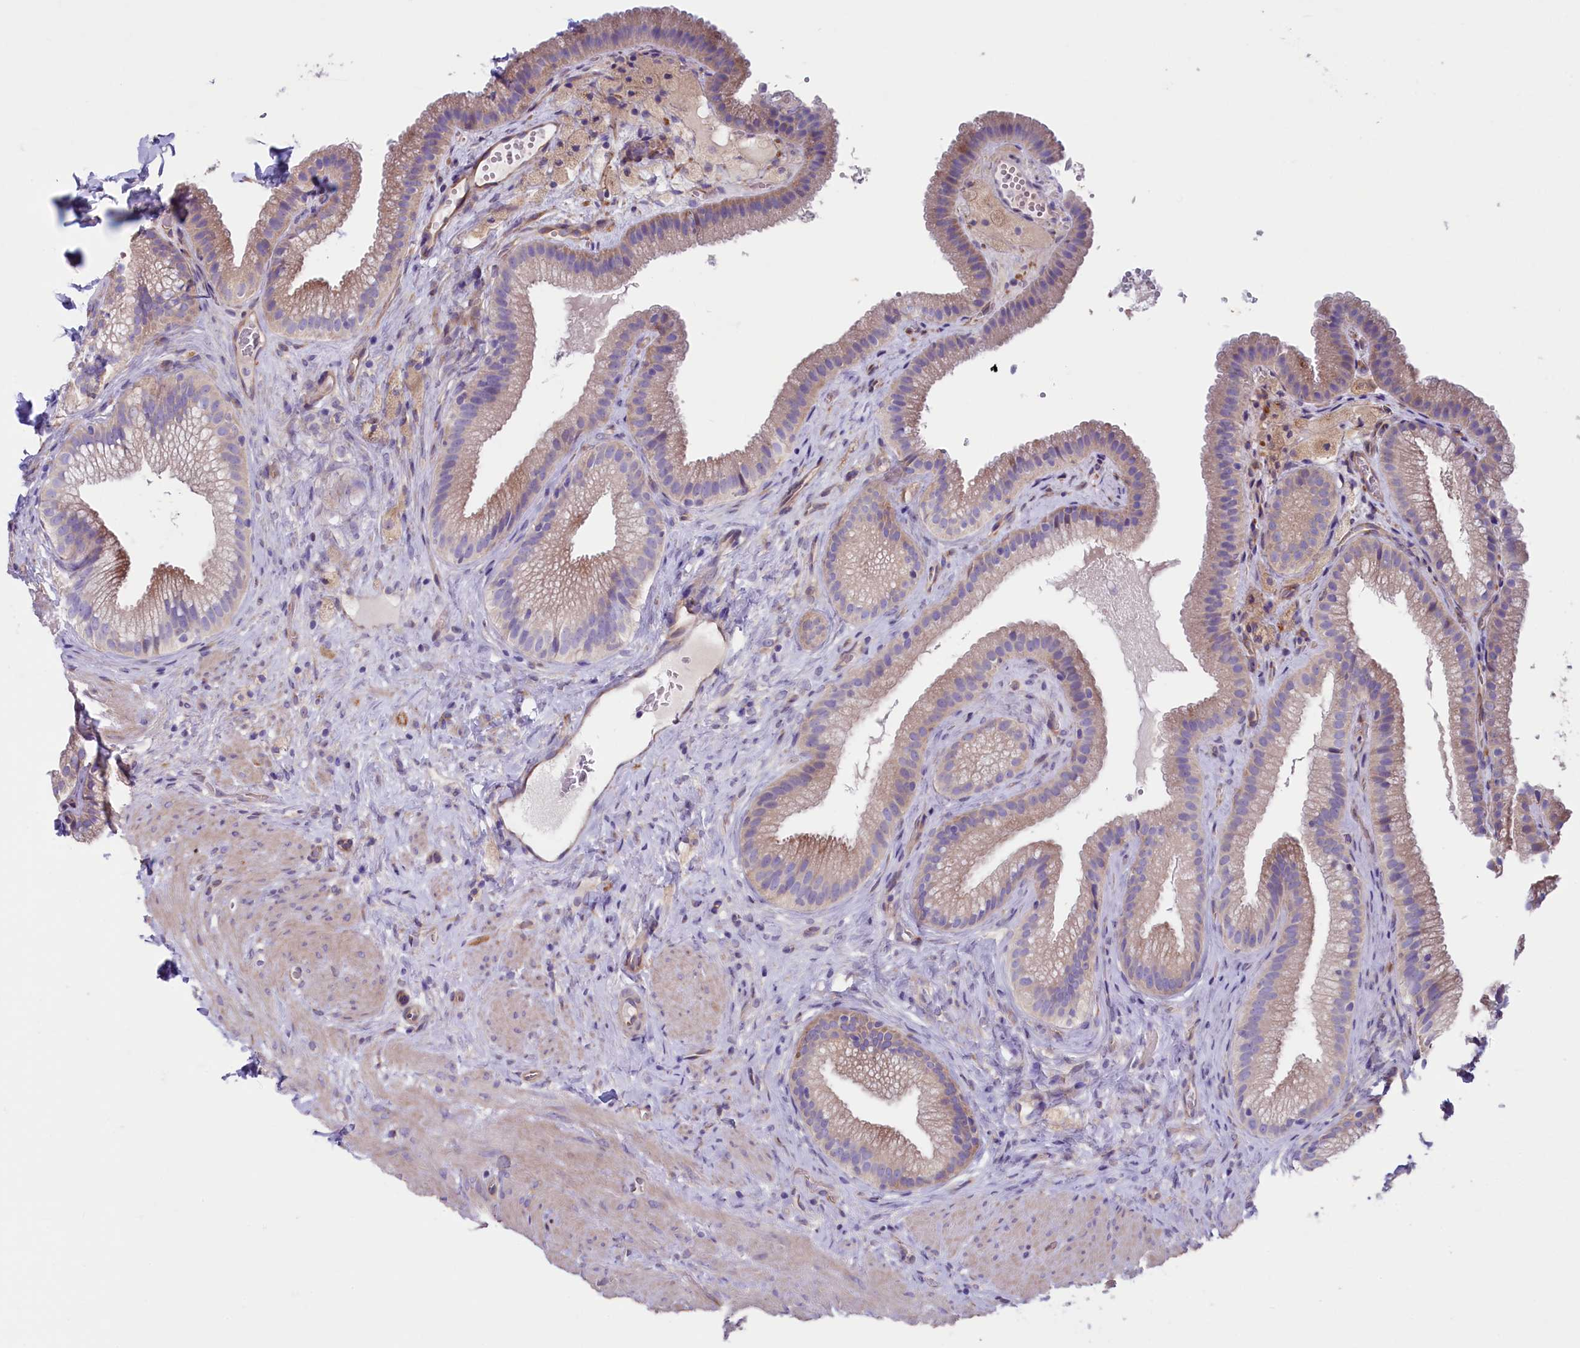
{"staining": {"intensity": "moderate", "quantity": "<25%", "location": "cytoplasmic/membranous"}, "tissue": "gallbladder", "cell_type": "Glandular cells", "image_type": "normal", "snomed": [{"axis": "morphology", "description": "Normal tissue, NOS"}, {"axis": "morphology", "description": "Inflammation, NOS"}, {"axis": "topography", "description": "Gallbladder"}], "caption": "Gallbladder stained for a protein shows moderate cytoplasmic/membranous positivity in glandular cells. (DAB IHC, brown staining for protein, blue staining for nuclei).", "gene": "GPR108", "patient": {"sex": "male", "age": 51}}